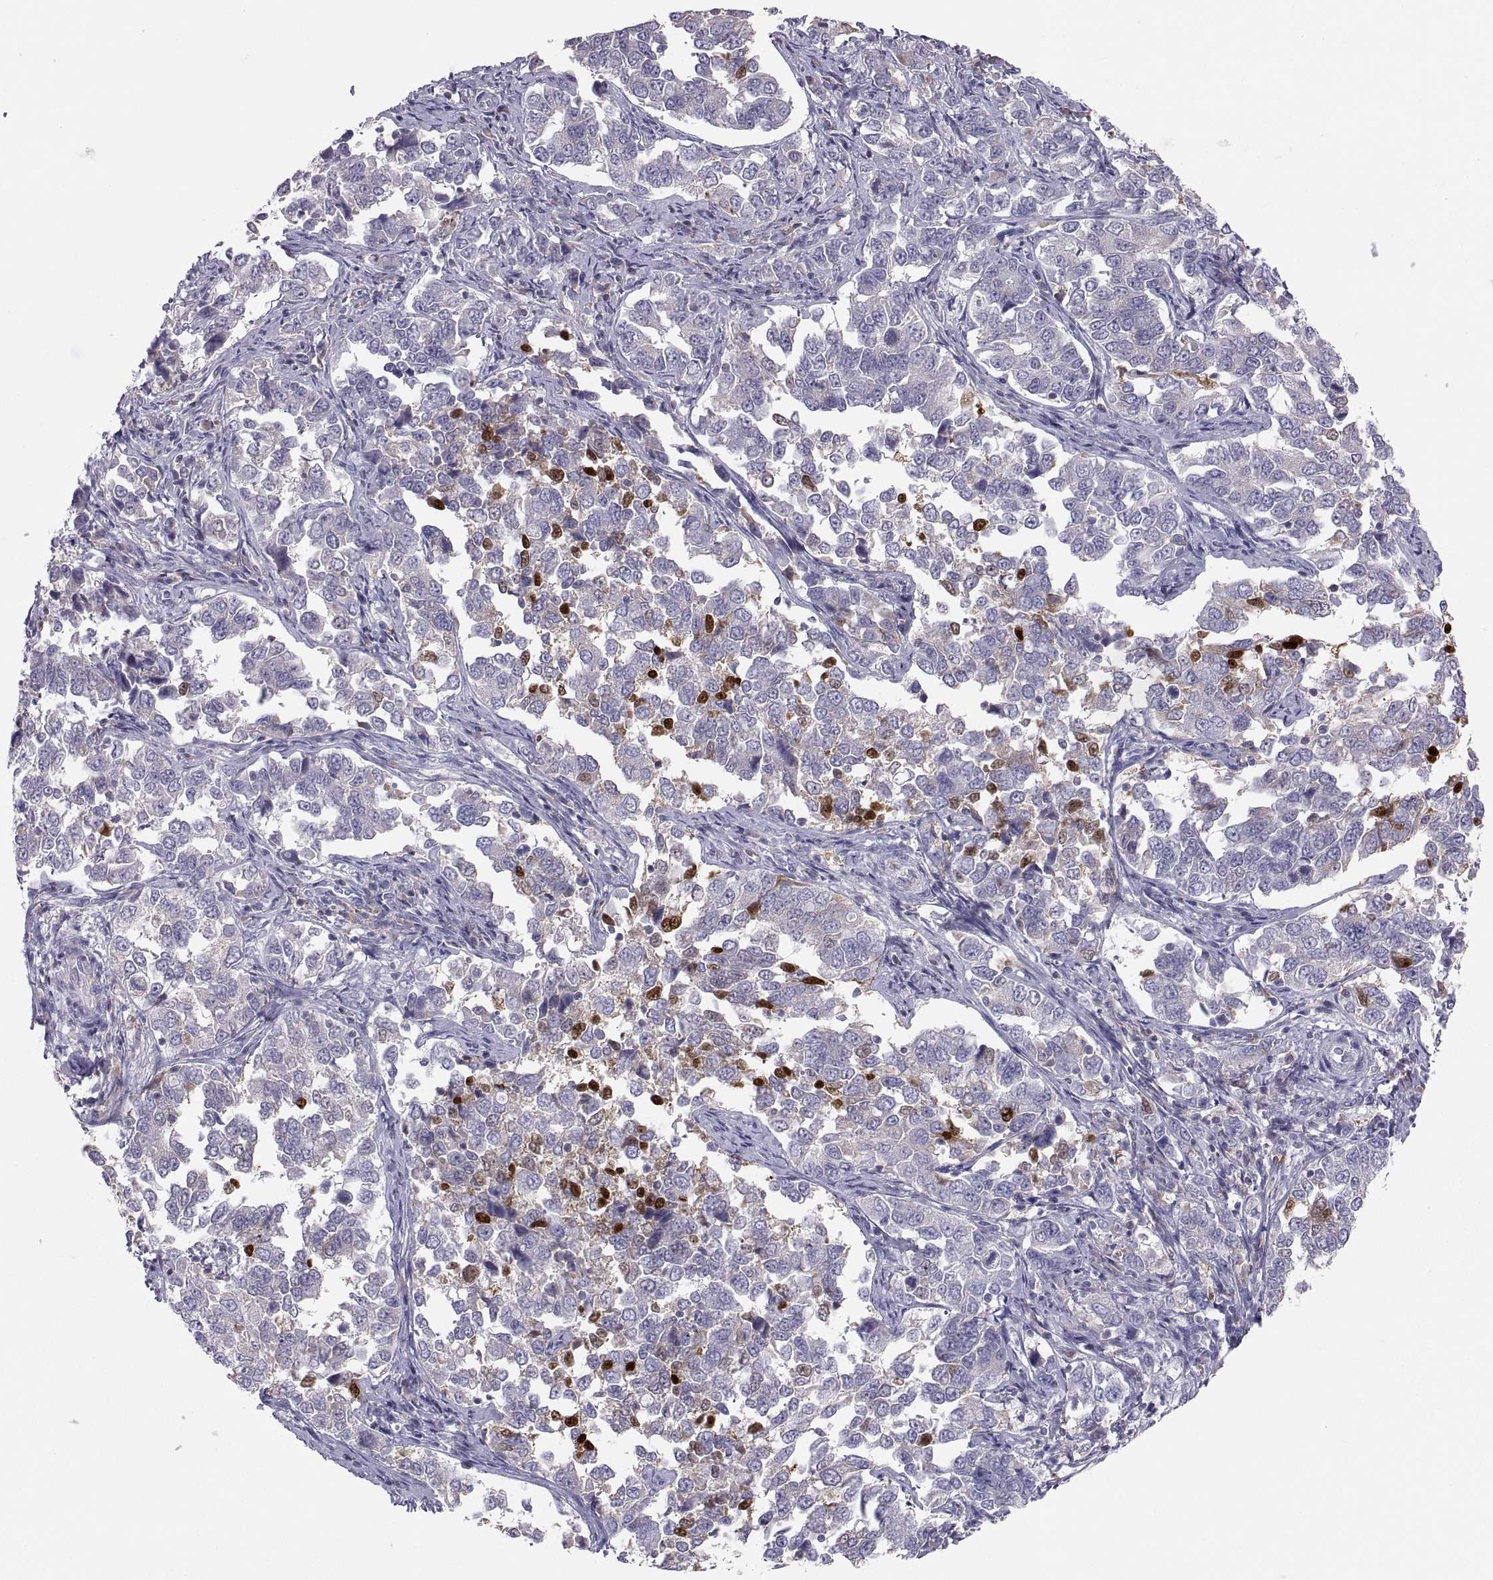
{"staining": {"intensity": "negative", "quantity": "none", "location": "none"}, "tissue": "endometrial cancer", "cell_type": "Tumor cells", "image_type": "cancer", "snomed": [{"axis": "morphology", "description": "Adenocarcinoma, NOS"}, {"axis": "topography", "description": "Endometrium"}], "caption": "Immunohistochemistry (IHC) of endometrial cancer shows no staining in tumor cells.", "gene": "ERO1A", "patient": {"sex": "female", "age": 43}}